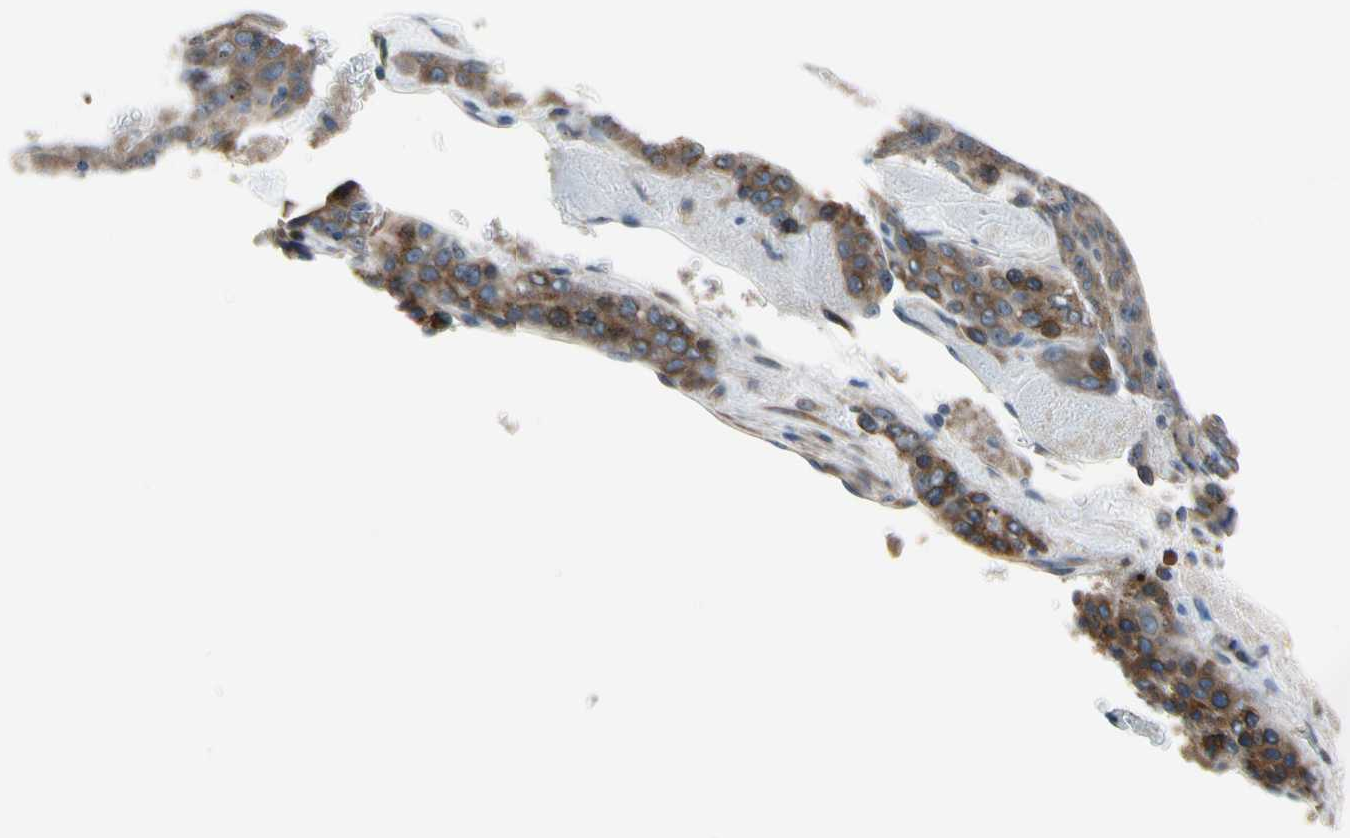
{"staining": {"intensity": "moderate", "quantity": ">75%", "location": "cytoplasmic/membranous"}, "tissue": "liver cancer", "cell_type": "Tumor cells", "image_type": "cancer", "snomed": [{"axis": "morphology", "description": "Carcinoma, Hepatocellular, NOS"}, {"axis": "topography", "description": "Liver"}], "caption": "IHC photomicrograph of liver cancer (hepatocellular carcinoma) stained for a protein (brown), which shows medium levels of moderate cytoplasmic/membranous staining in about >75% of tumor cells.", "gene": "TMED7", "patient": {"sex": "female", "age": 53}}